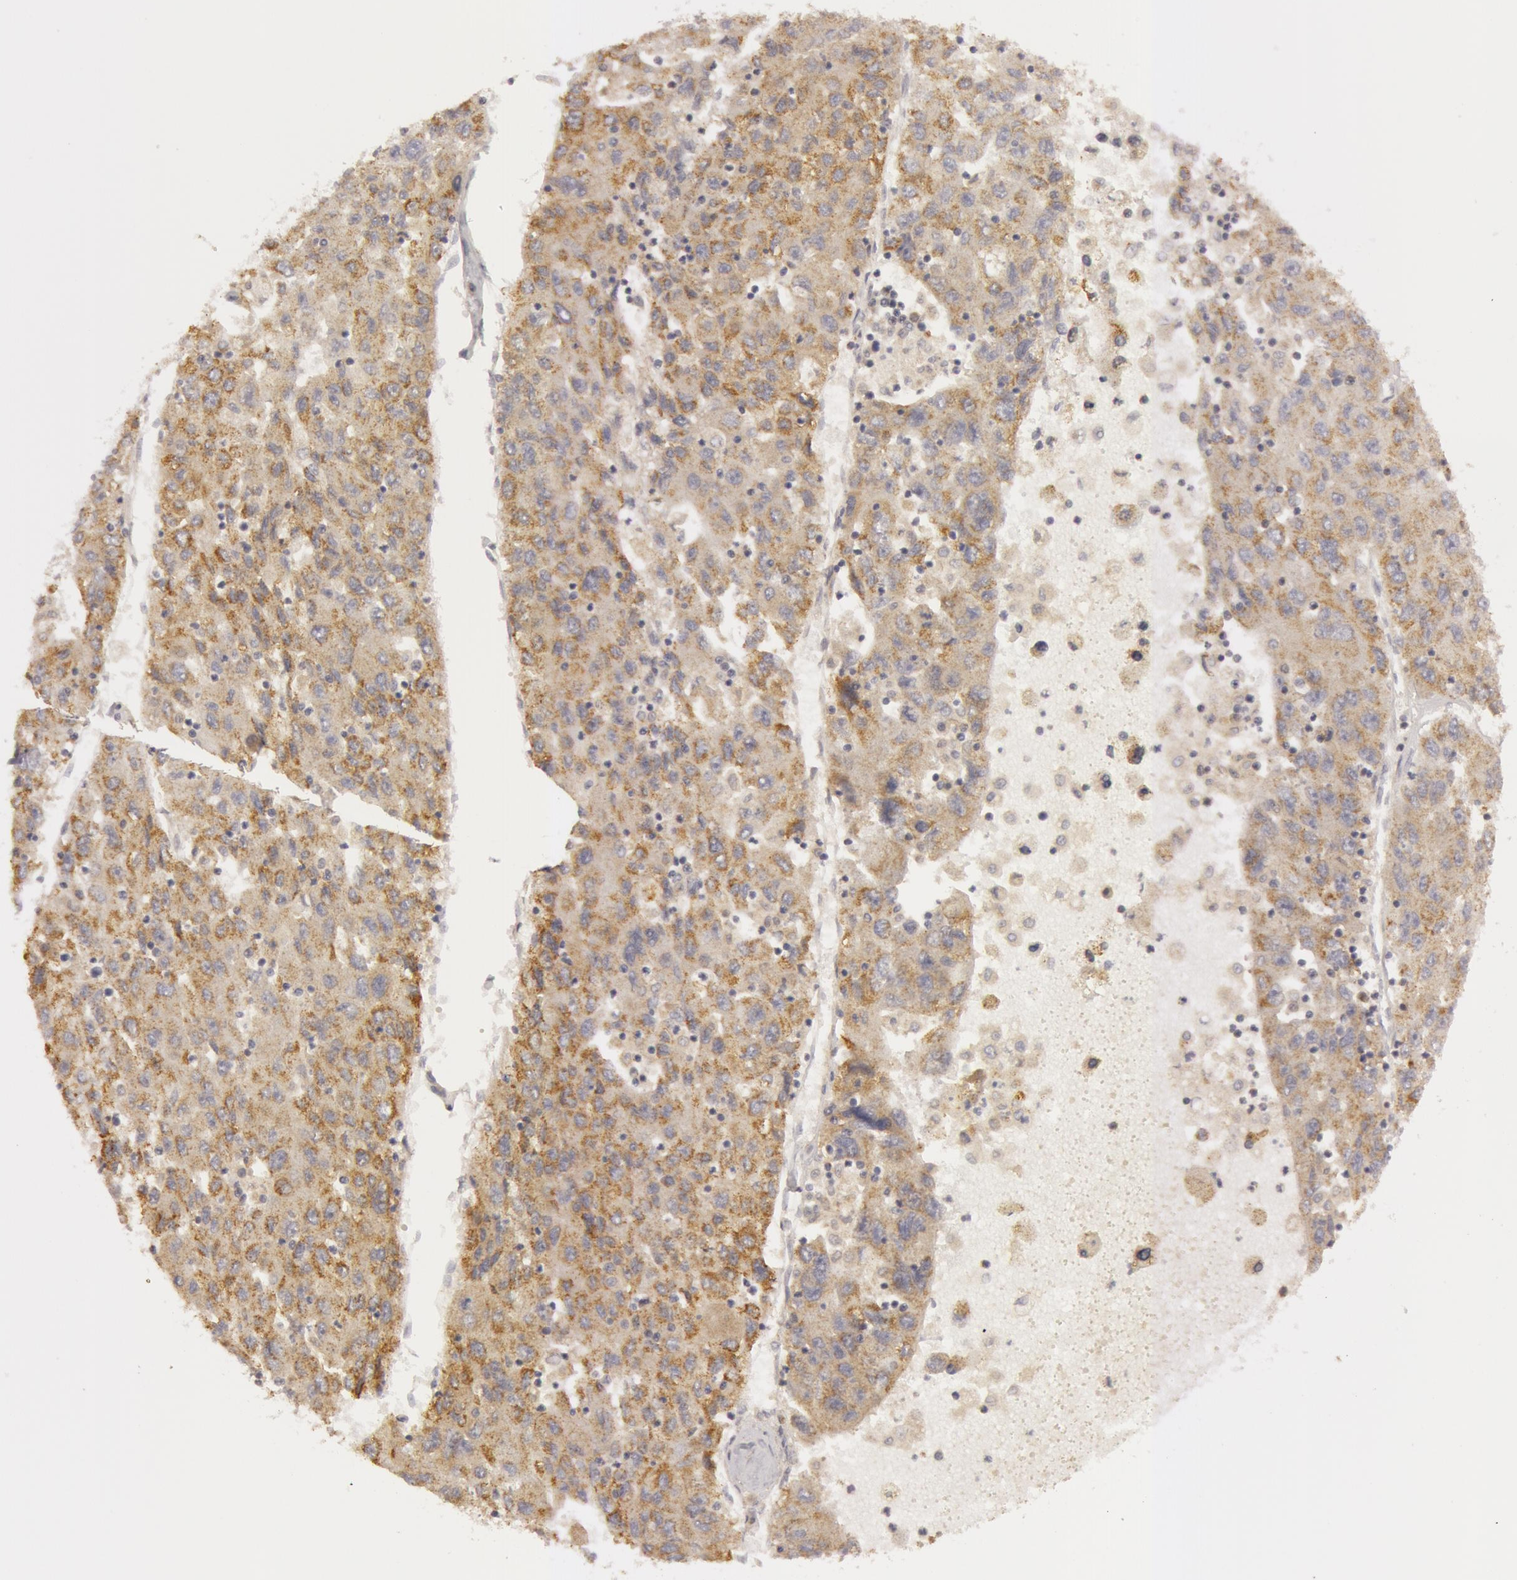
{"staining": {"intensity": "moderate", "quantity": ">75%", "location": "cytoplasmic/membranous"}, "tissue": "liver cancer", "cell_type": "Tumor cells", "image_type": "cancer", "snomed": [{"axis": "morphology", "description": "Carcinoma, Hepatocellular, NOS"}, {"axis": "topography", "description": "Liver"}], "caption": "IHC of liver cancer (hepatocellular carcinoma) shows medium levels of moderate cytoplasmic/membranous positivity in approximately >75% of tumor cells. The staining was performed using DAB, with brown indicating positive protein expression. Nuclei are stained blue with hematoxylin.", "gene": "C7", "patient": {"sex": "male", "age": 49}}